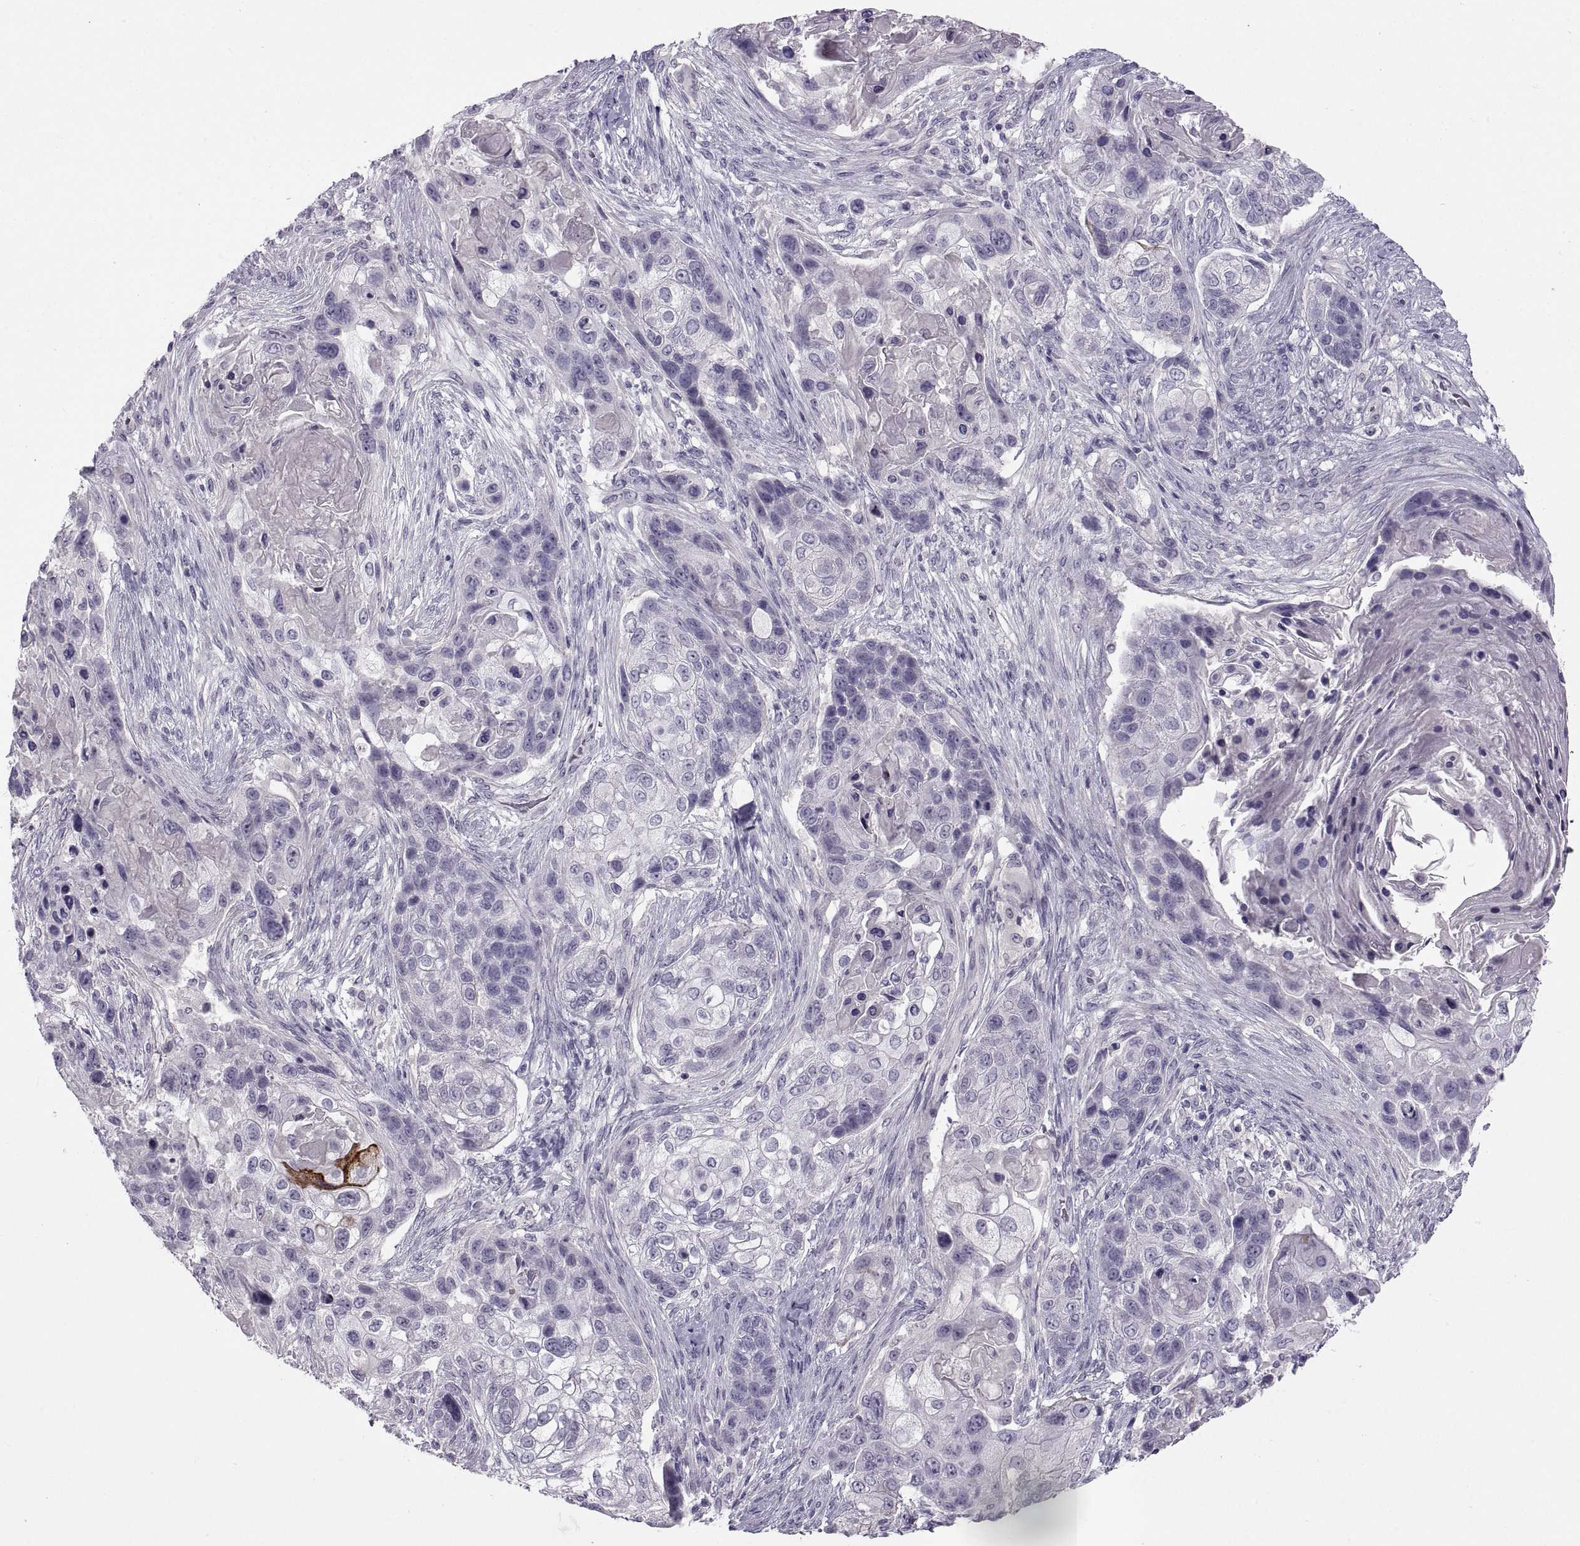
{"staining": {"intensity": "negative", "quantity": "none", "location": "none"}, "tissue": "lung cancer", "cell_type": "Tumor cells", "image_type": "cancer", "snomed": [{"axis": "morphology", "description": "Squamous cell carcinoma, NOS"}, {"axis": "topography", "description": "Lung"}], "caption": "Lung cancer stained for a protein using IHC shows no staining tumor cells.", "gene": "BSPH1", "patient": {"sex": "male", "age": 69}}